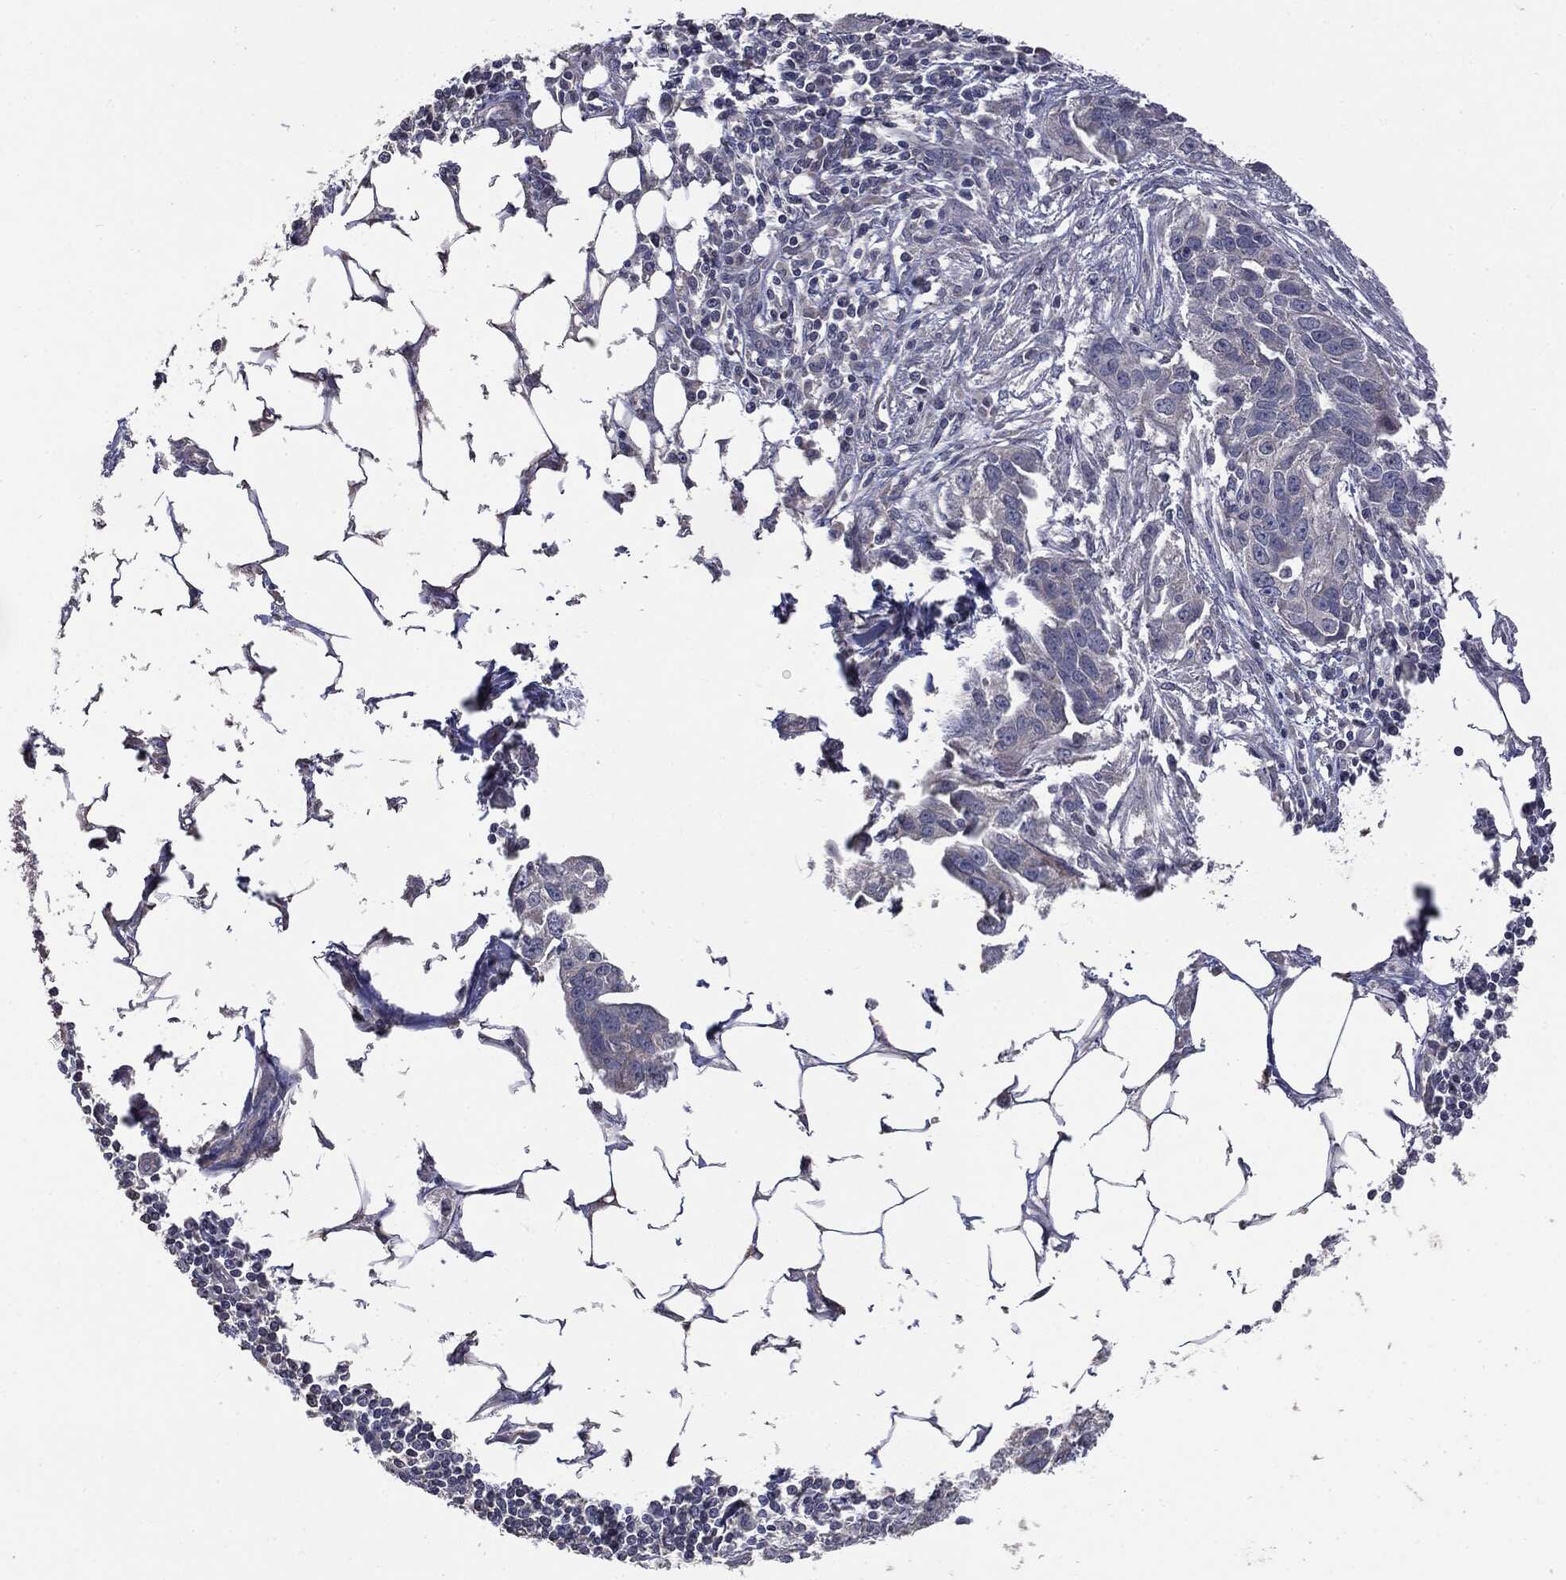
{"staining": {"intensity": "negative", "quantity": "none", "location": "none"}, "tissue": "ovarian cancer", "cell_type": "Tumor cells", "image_type": "cancer", "snomed": [{"axis": "morphology", "description": "Carcinoma, endometroid"}, {"axis": "morphology", "description": "Cystadenocarcinoma, serous, NOS"}, {"axis": "topography", "description": "Ovary"}], "caption": "Immunohistochemistry (IHC) of human ovarian cancer displays no positivity in tumor cells.", "gene": "MTOR", "patient": {"sex": "female", "age": 45}}